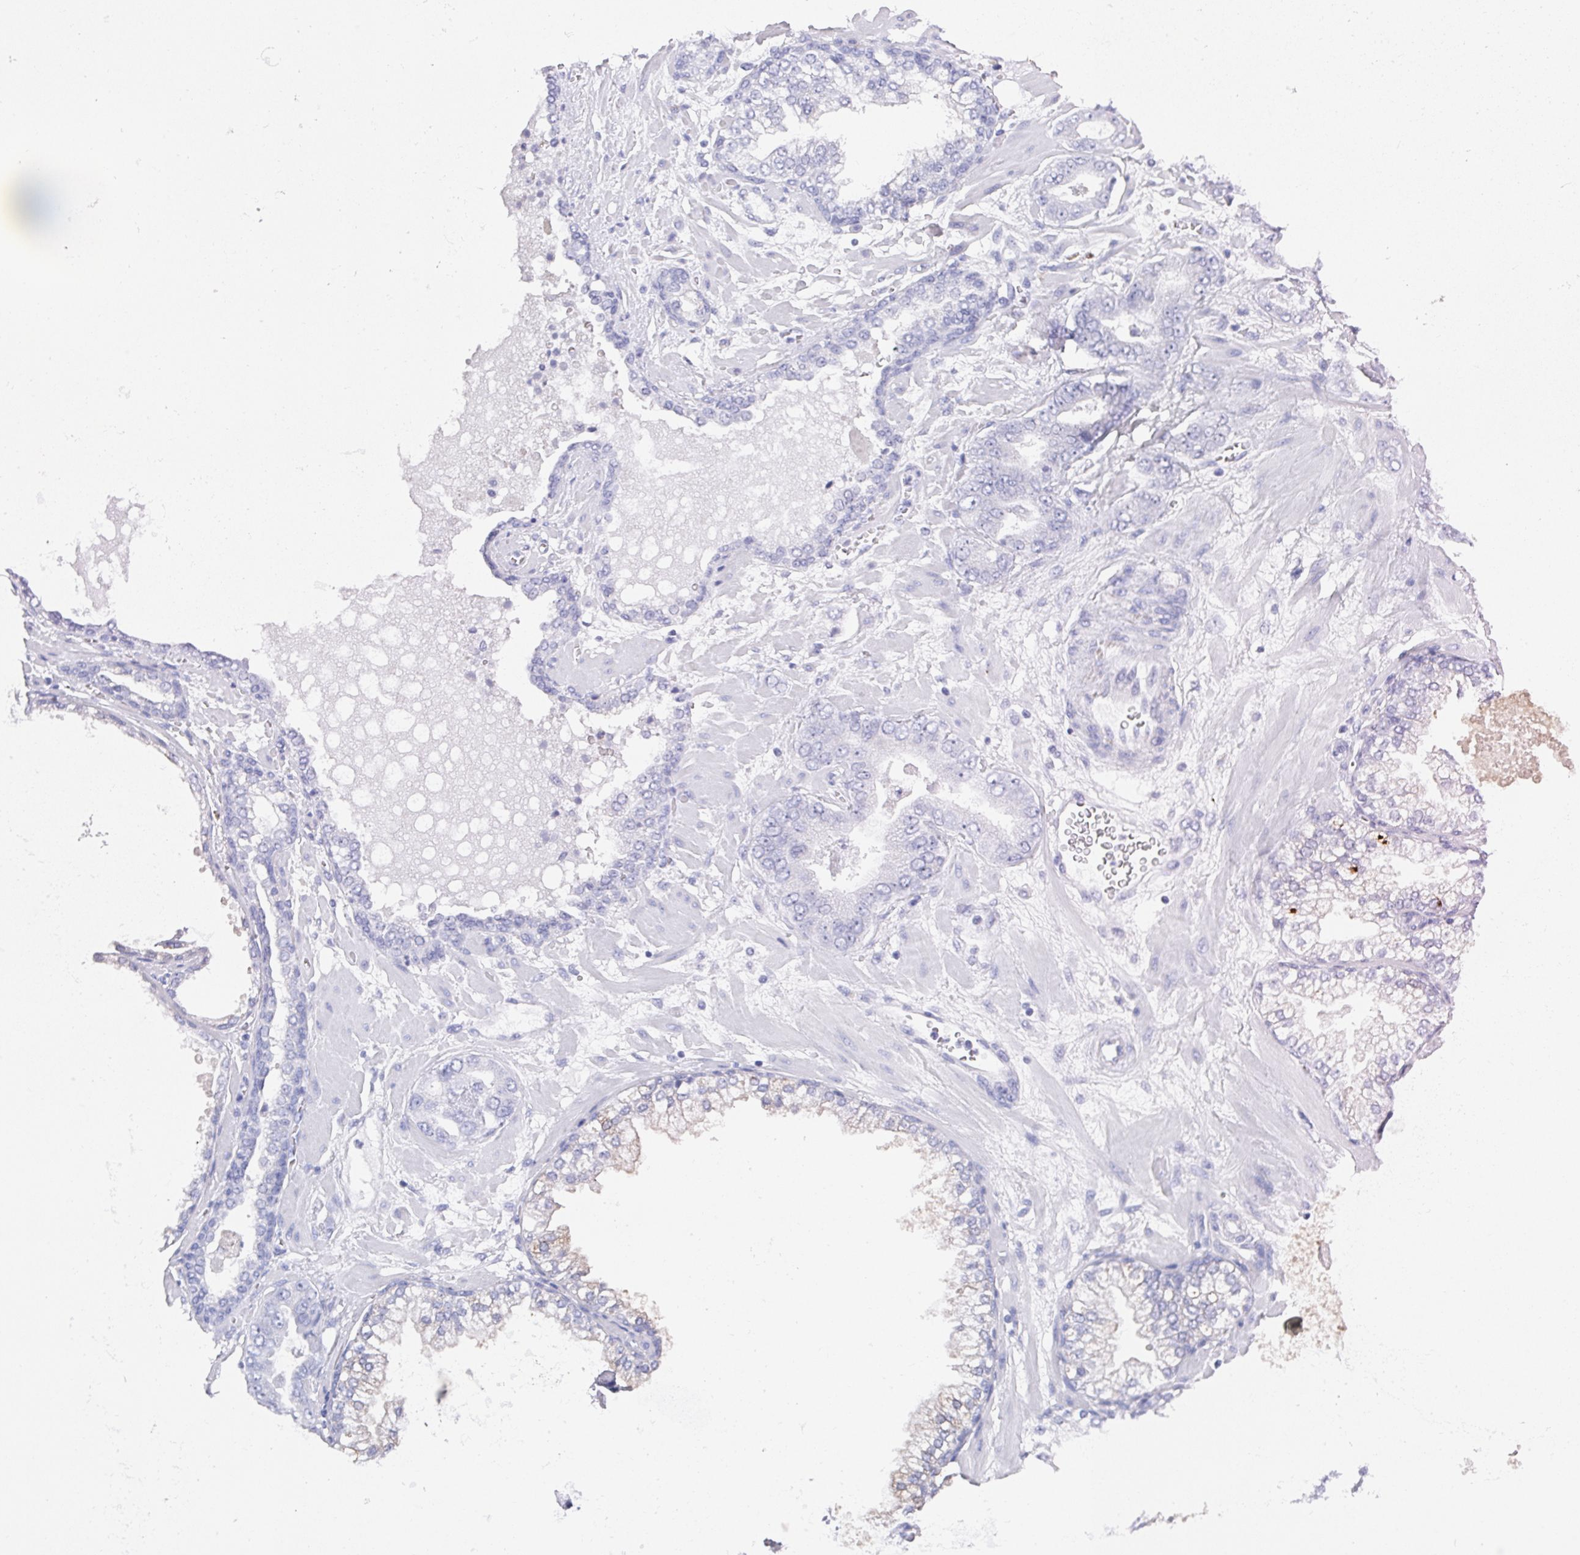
{"staining": {"intensity": "negative", "quantity": "none", "location": "none"}, "tissue": "prostate cancer", "cell_type": "Tumor cells", "image_type": "cancer", "snomed": [{"axis": "morphology", "description": "Adenocarcinoma, Low grade"}, {"axis": "topography", "description": "Prostate"}], "caption": "Immunohistochemistry (IHC) of human prostate low-grade adenocarcinoma reveals no positivity in tumor cells.", "gene": "TNFRSF8", "patient": {"sex": "male", "age": 62}}